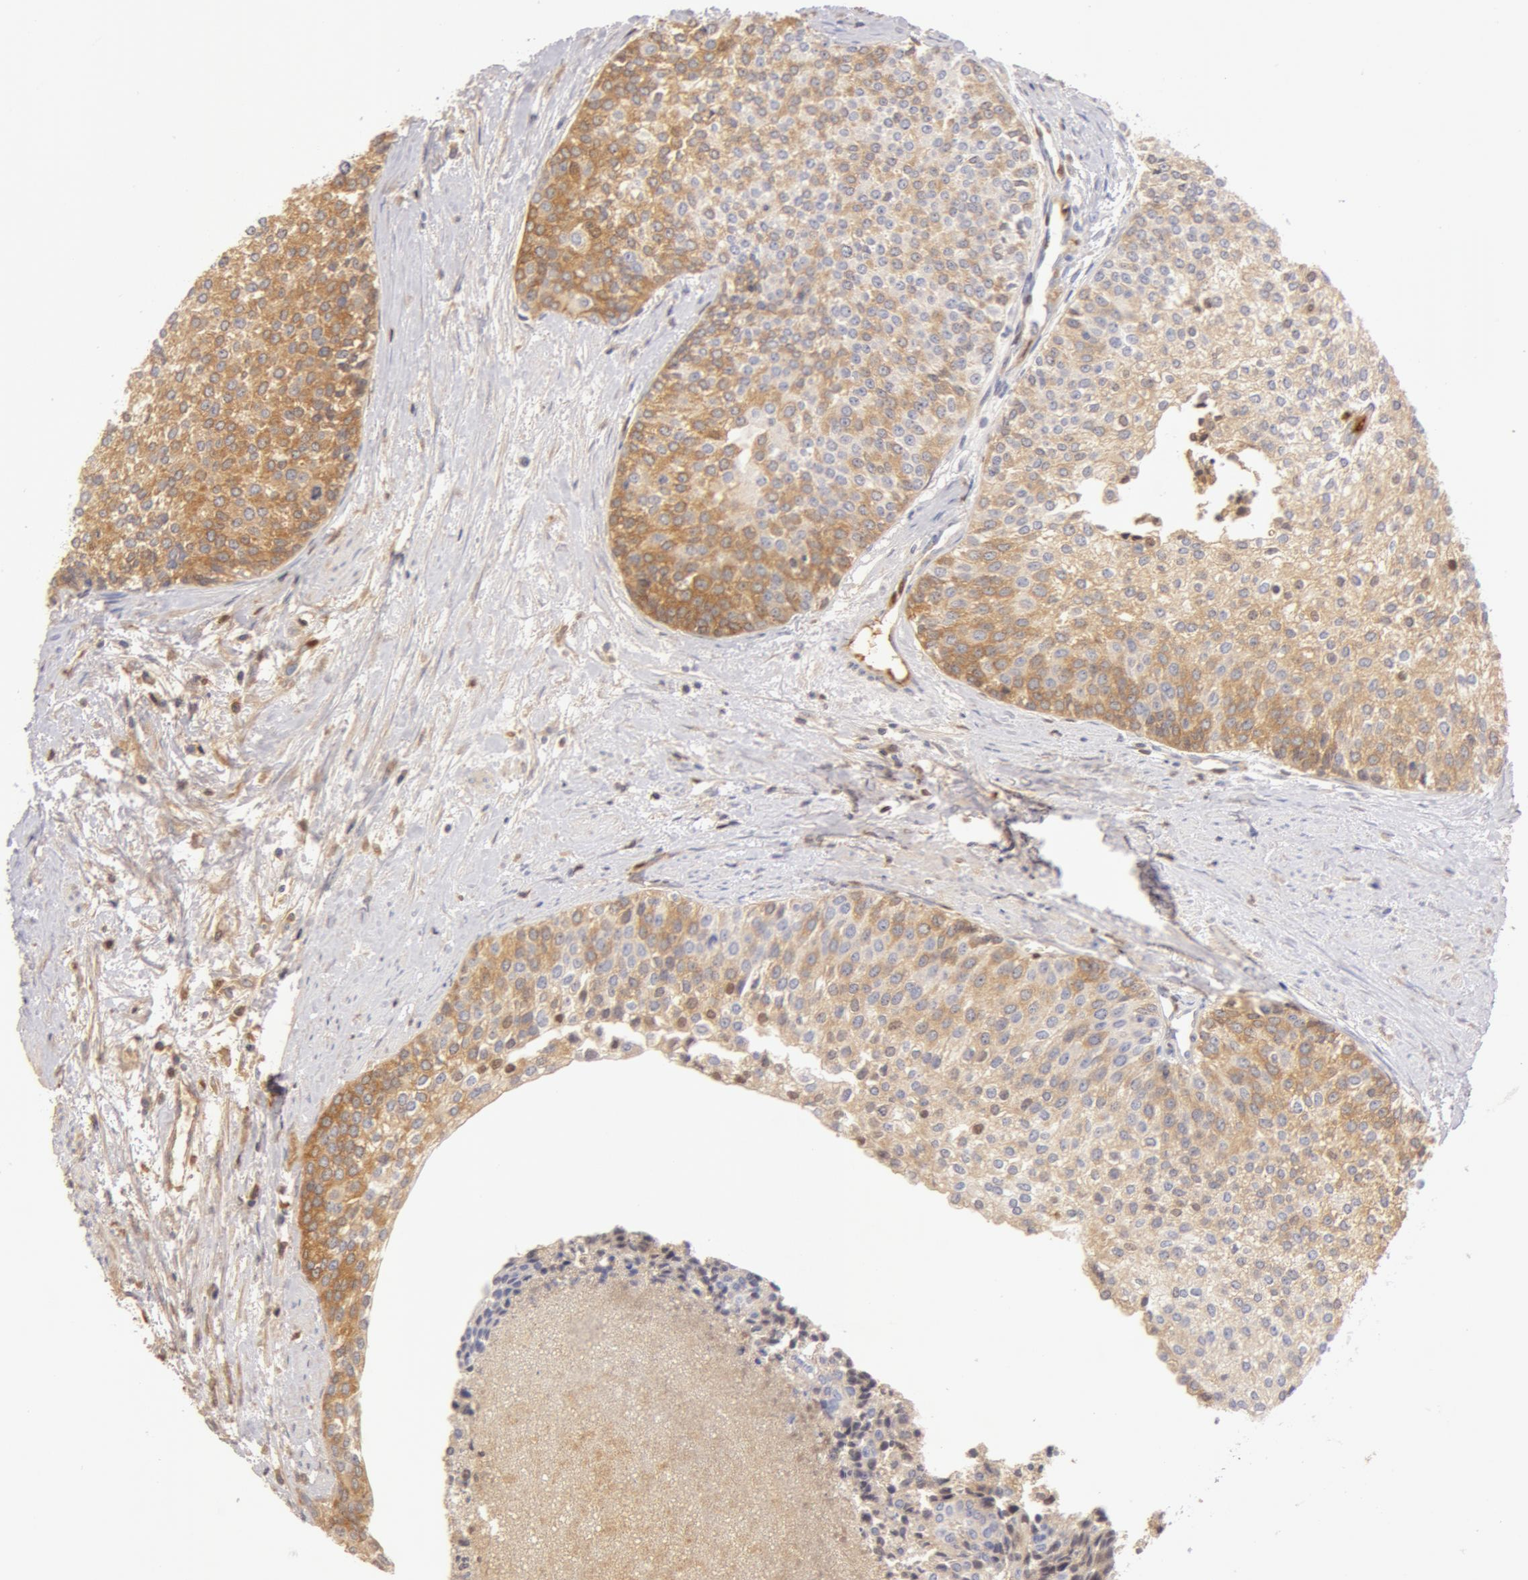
{"staining": {"intensity": "weak", "quantity": "<25%", "location": "cytoplasmic/membranous,nuclear"}, "tissue": "urothelial cancer", "cell_type": "Tumor cells", "image_type": "cancer", "snomed": [{"axis": "morphology", "description": "Urothelial carcinoma, Low grade"}, {"axis": "topography", "description": "Urinary bladder"}], "caption": "Human urothelial cancer stained for a protein using IHC displays no positivity in tumor cells.", "gene": "AHSG", "patient": {"sex": "female", "age": 73}}